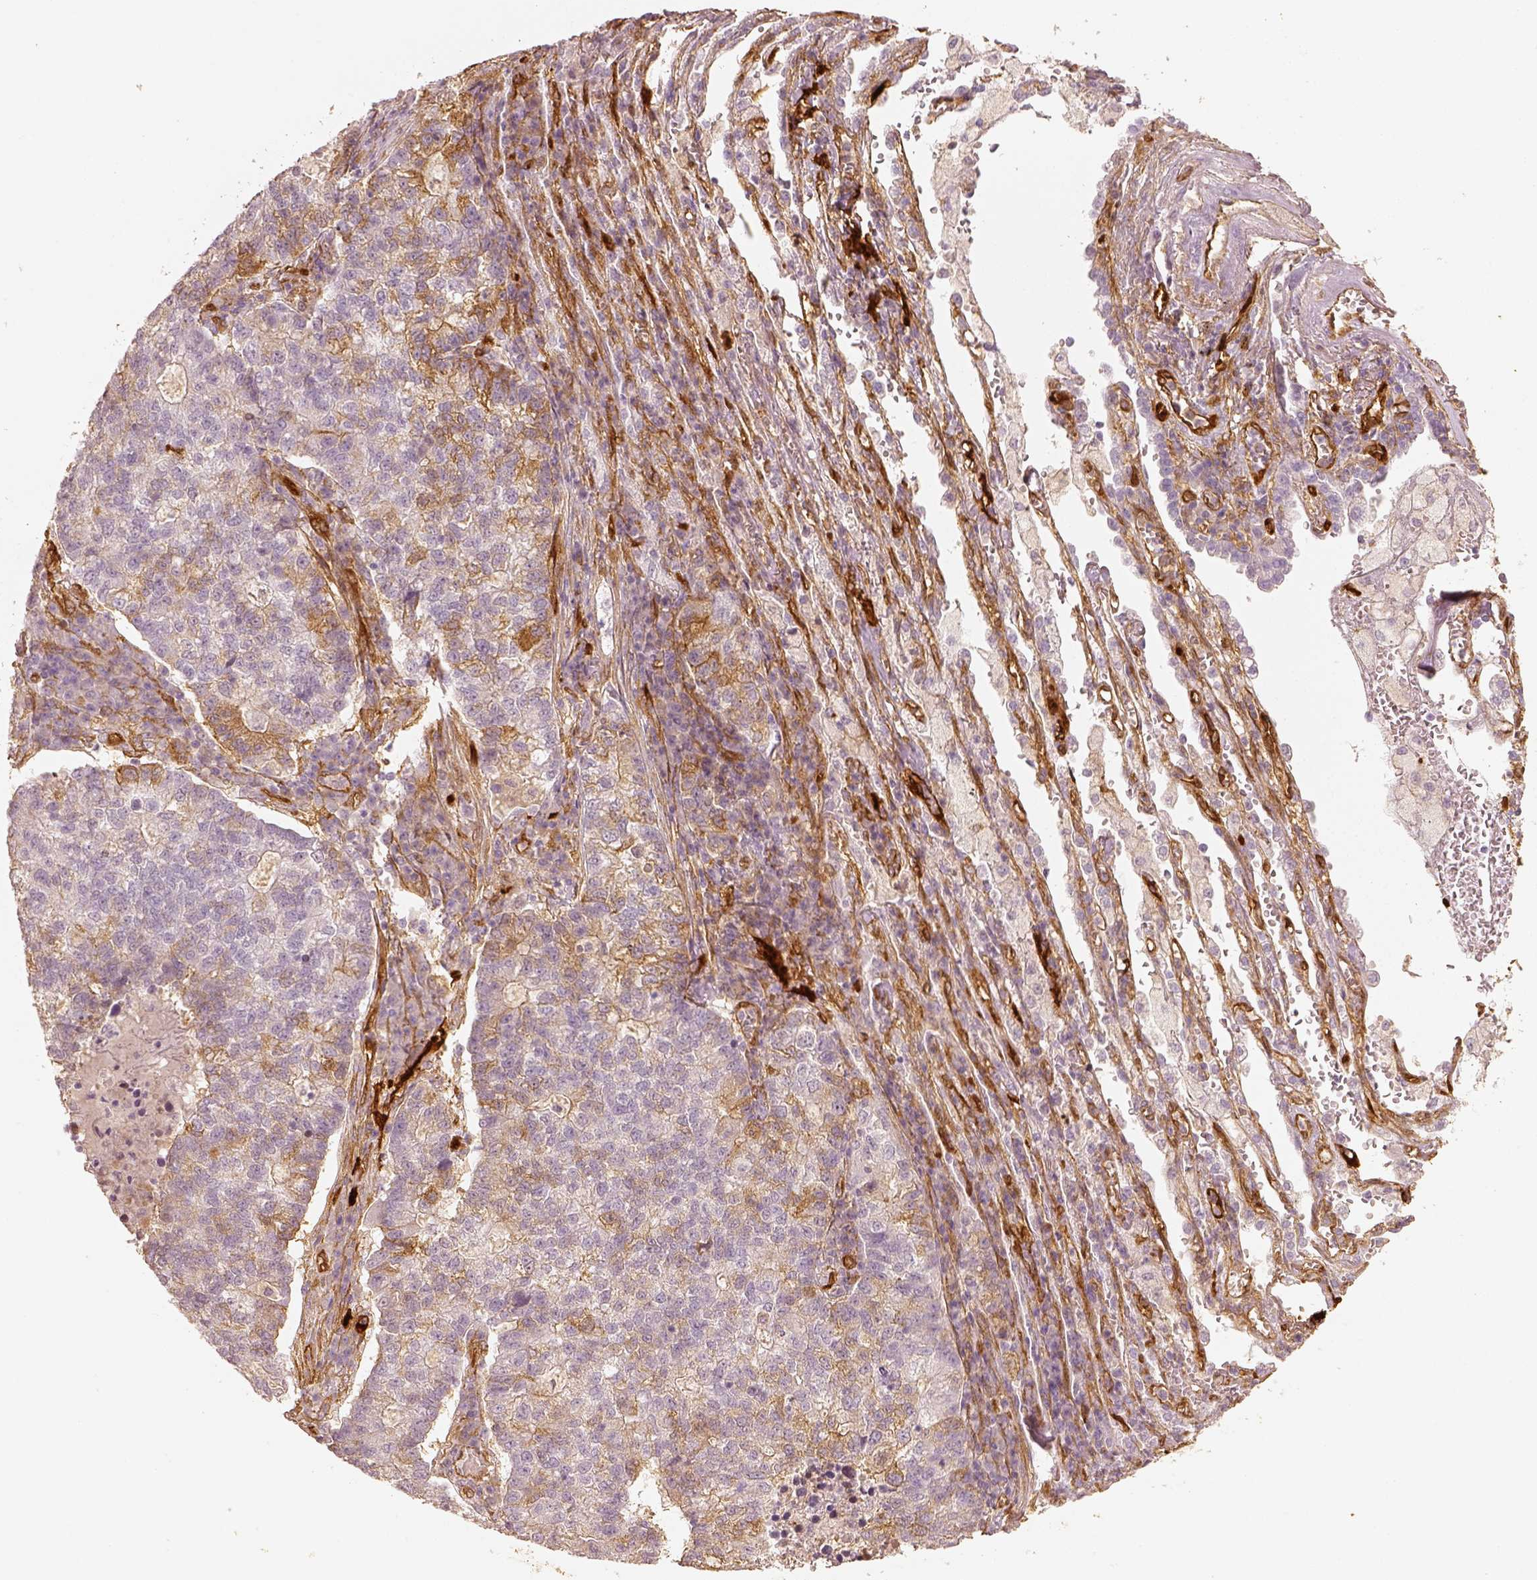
{"staining": {"intensity": "weak", "quantity": "<25%", "location": "cytoplasmic/membranous"}, "tissue": "lung cancer", "cell_type": "Tumor cells", "image_type": "cancer", "snomed": [{"axis": "morphology", "description": "Adenocarcinoma, NOS"}, {"axis": "topography", "description": "Lung"}], "caption": "Immunohistochemical staining of lung adenocarcinoma shows no significant staining in tumor cells.", "gene": "FSCN1", "patient": {"sex": "male", "age": 57}}